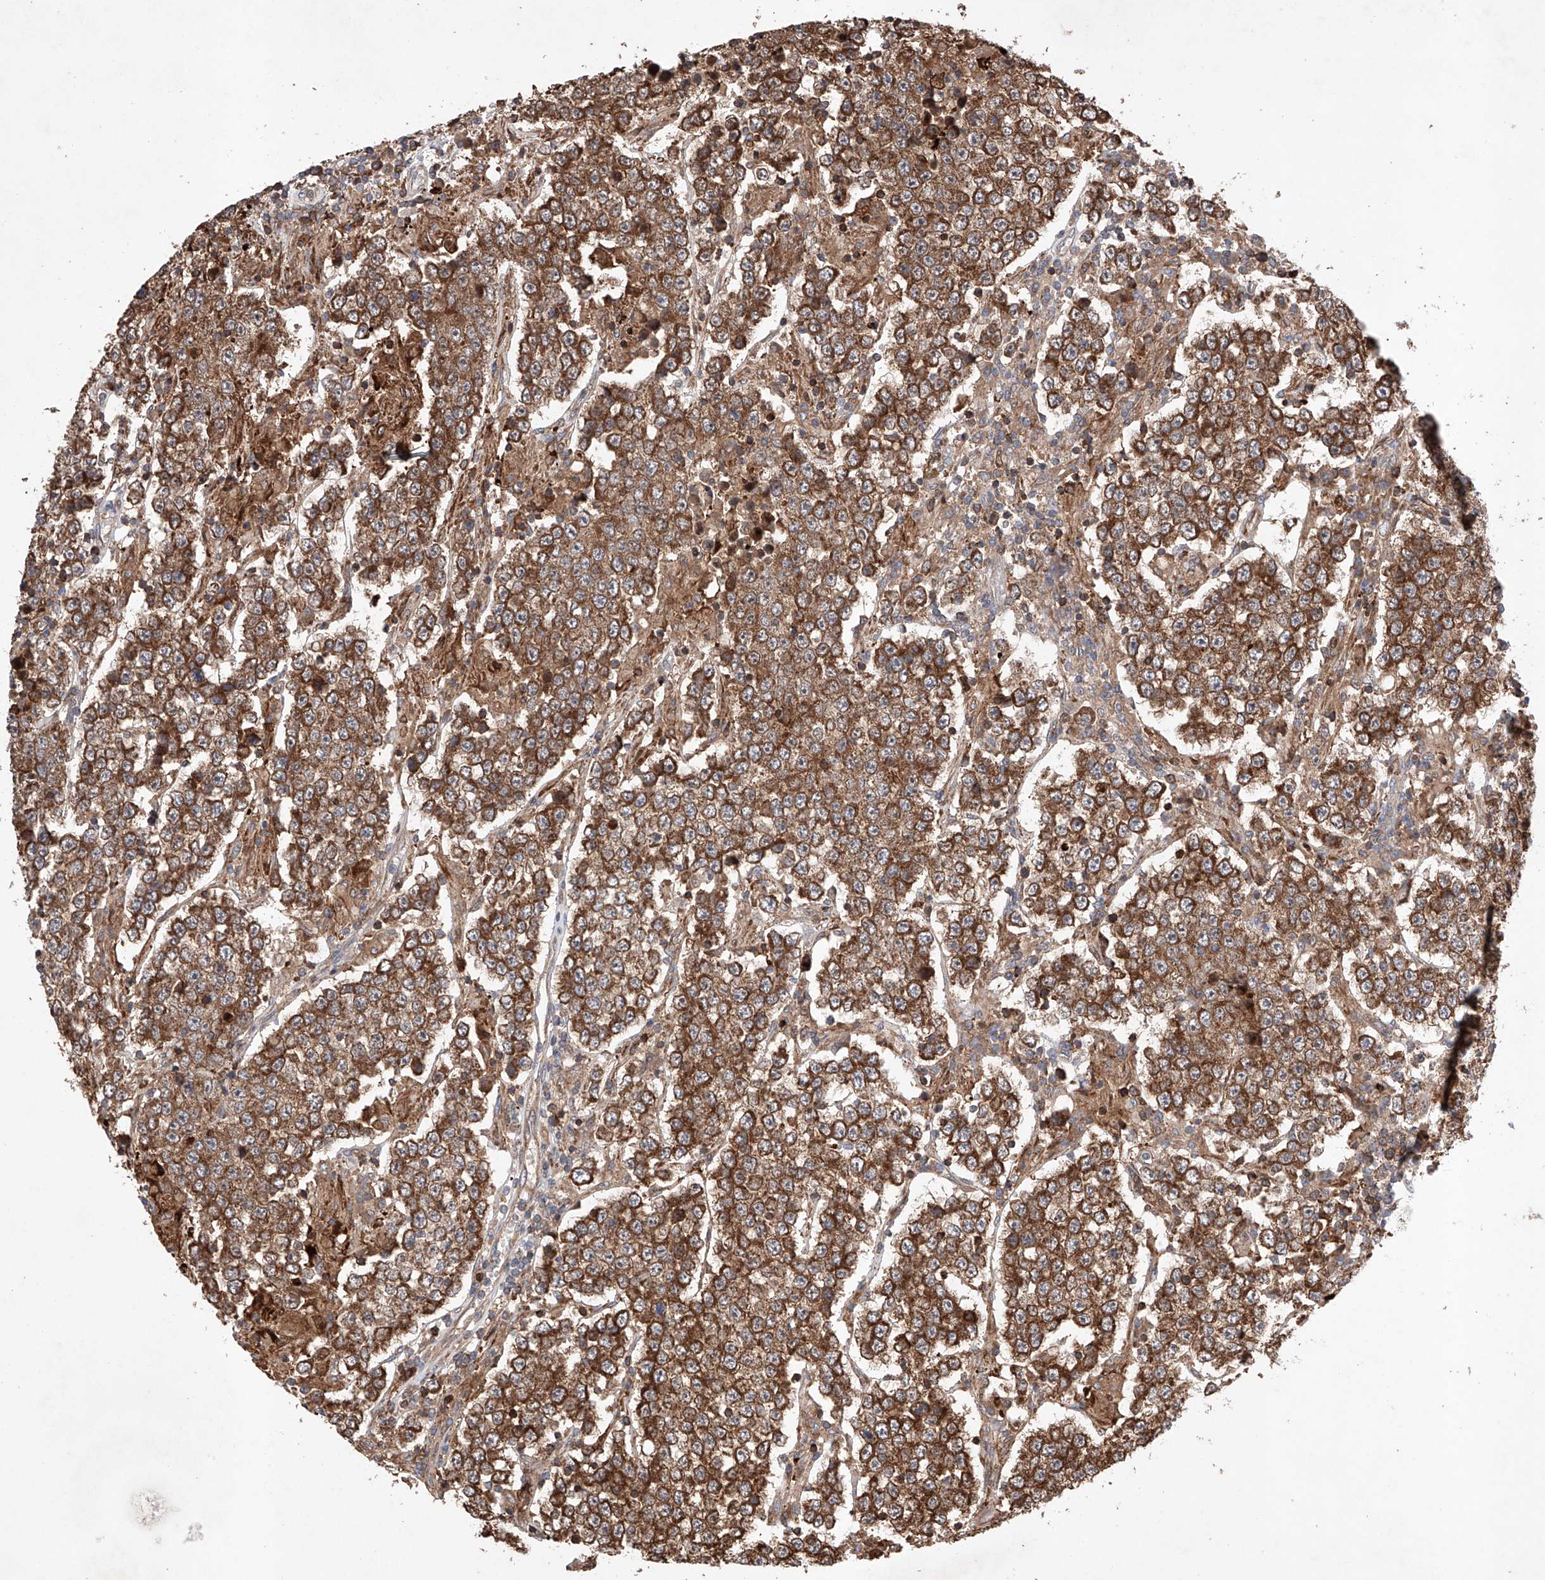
{"staining": {"intensity": "strong", "quantity": ">75%", "location": "cytoplasmic/membranous"}, "tissue": "testis cancer", "cell_type": "Tumor cells", "image_type": "cancer", "snomed": [{"axis": "morphology", "description": "Normal tissue, NOS"}, {"axis": "morphology", "description": "Urothelial carcinoma, High grade"}, {"axis": "morphology", "description": "Seminoma, NOS"}, {"axis": "morphology", "description": "Carcinoma, Embryonal, NOS"}, {"axis": "topography", "description": "Urinary bladder"}, {"axis": "topography", "description": "Testis"}], "caption": "DAB (3,3'-diaminobenzidine) immunohistochemical staining of testis cancer reveals strong cytoplasmic/membranous protein positivity in about >75% of tumor cells.", "gene": "TIMM23", "patient": {"sex": "male", "age": 41}}